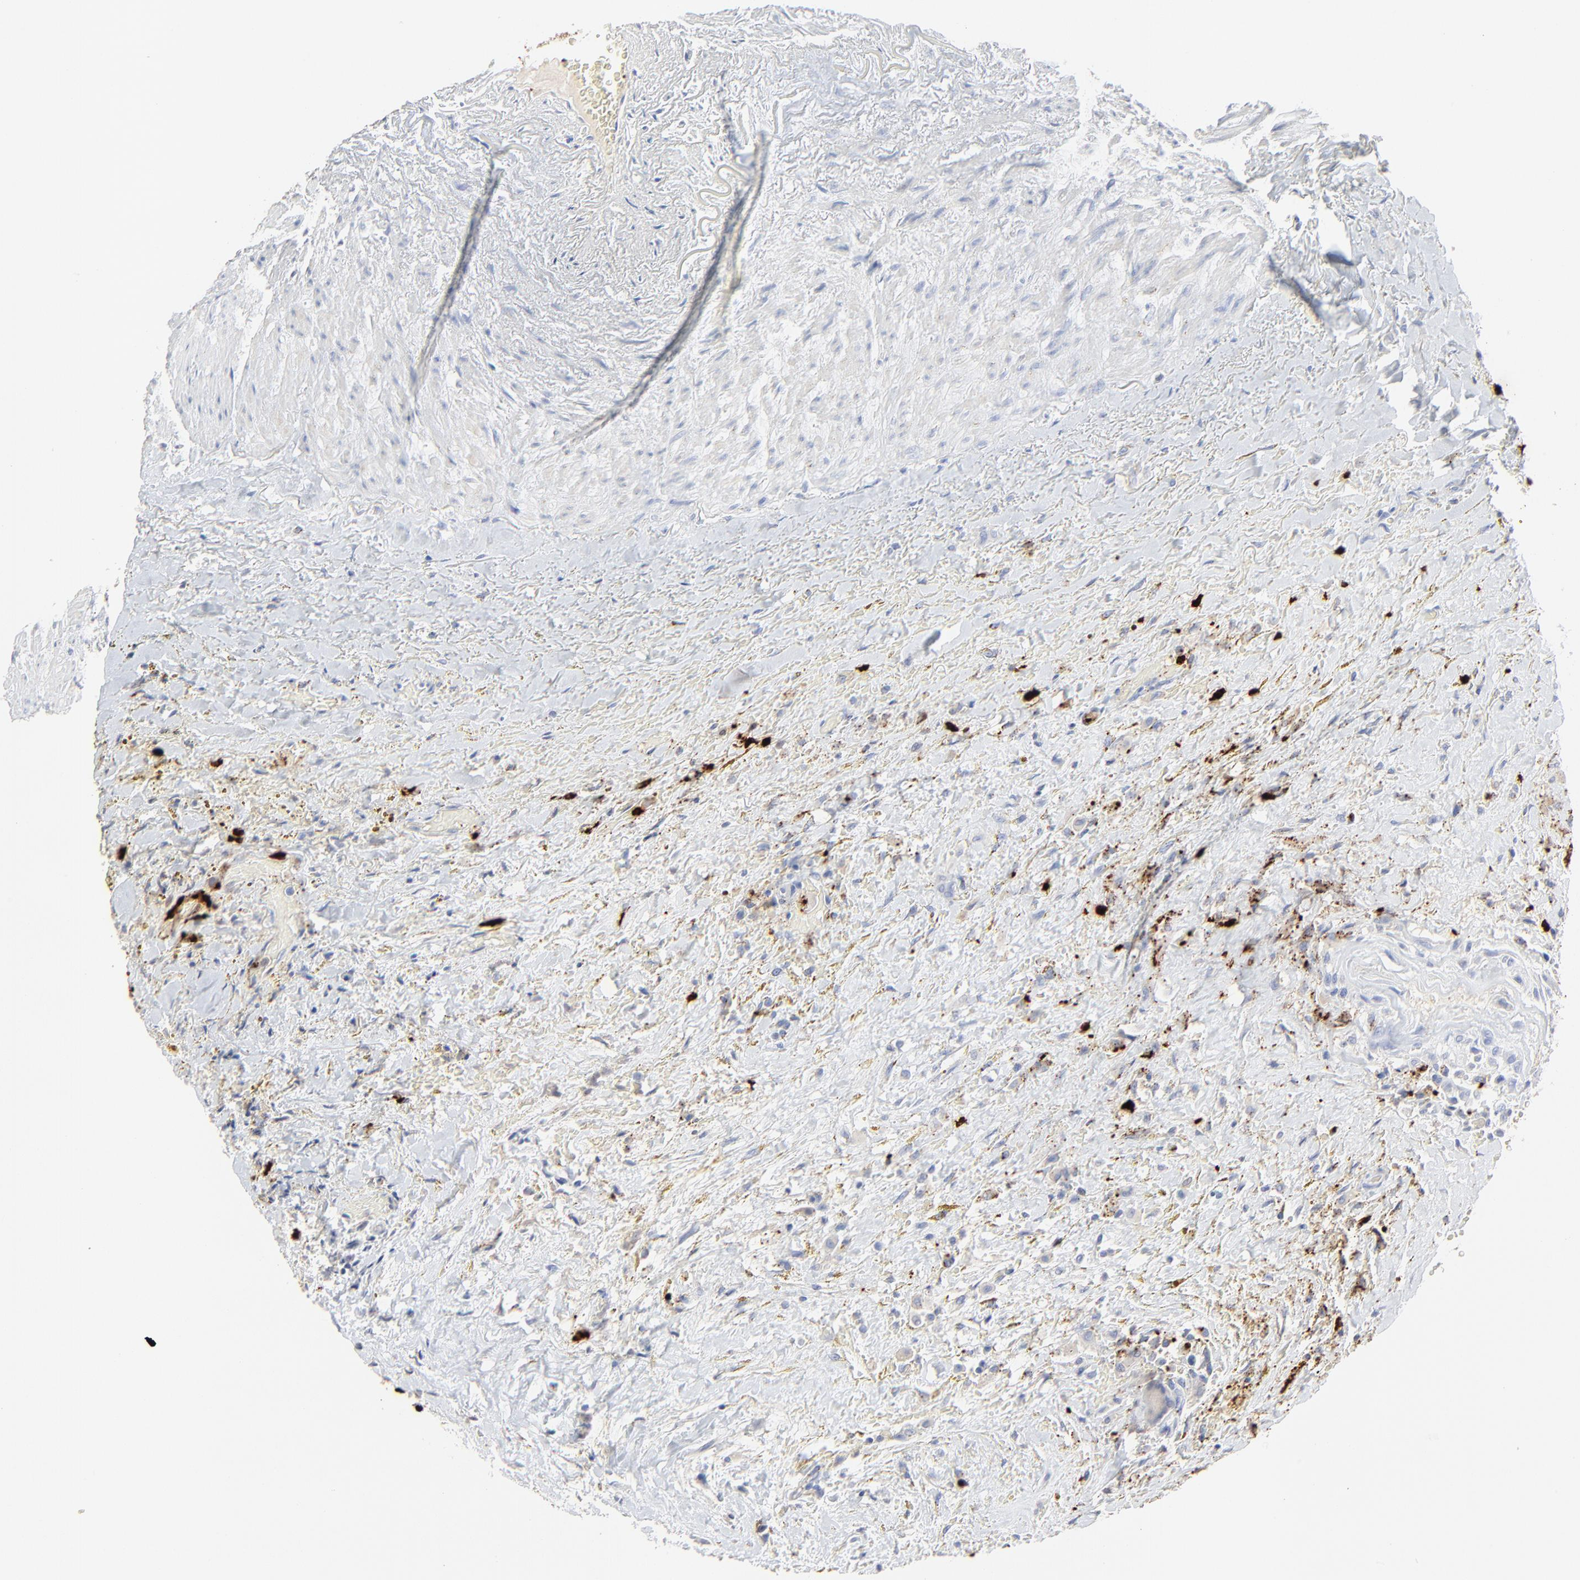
{"staining": {"intensity": "negative", "quantity": "none", "location": "none"}, "tissue": "thyroid cancer", "cell_type": "Tumor cells", "image_type": "cancer", "snomed": [{"axis": "morphology", "description": "Papillary adenocarcinoma, NOS"}, {"axis": "topography", "description": "Thyroid gland"}], "caption": "Immunohistochemical staining of thyroid cancer (papillary adenocarcinoma) displays no significant positivity in tumor cells.", "gene": "LCN2", "patient": {"sex": "male", "age": 87}}